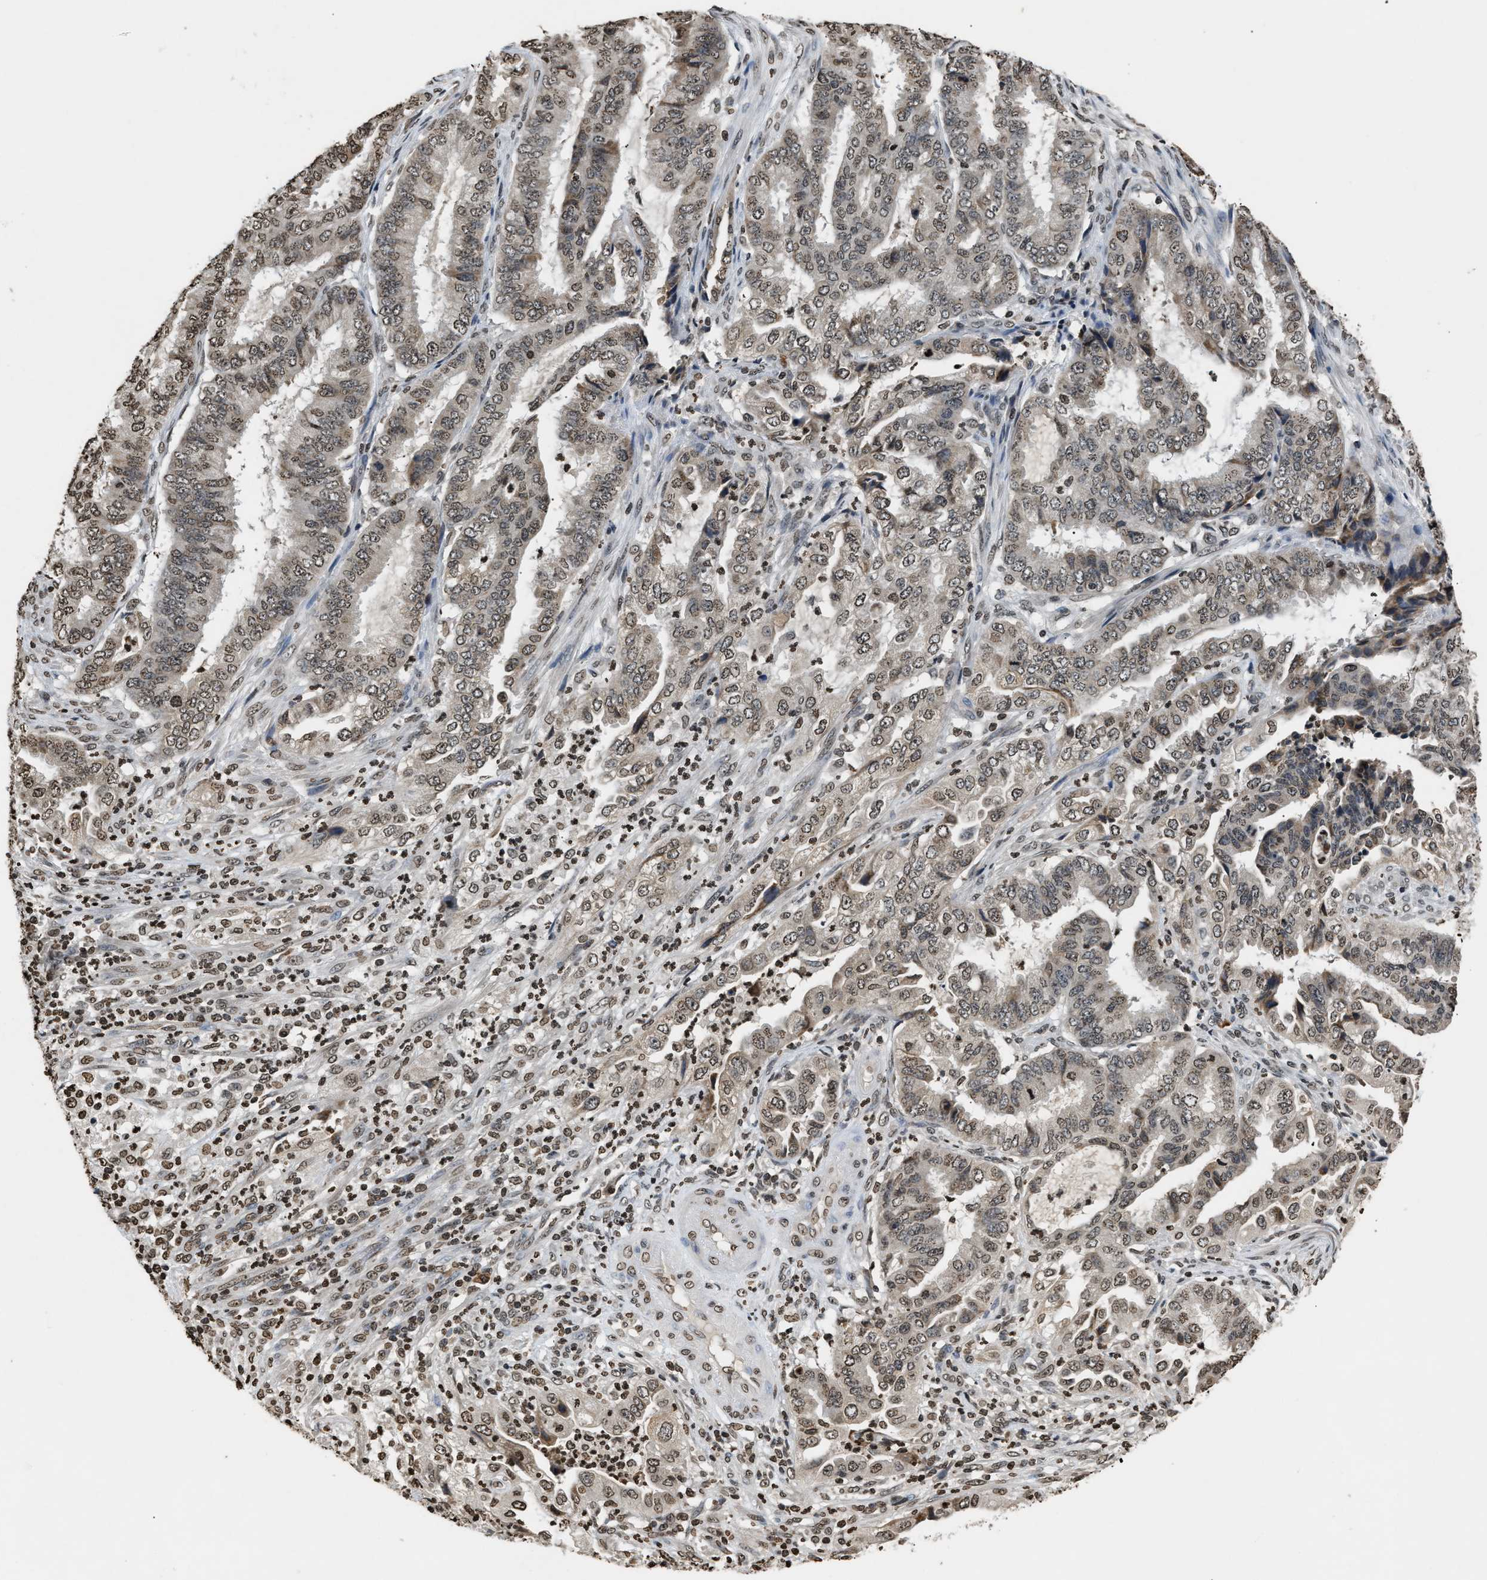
{"staining": {"intensity": "weak", "quantity": ">75%", "location": "cytoplasmic/membranous,nuclear"}, "tissue": "endometrial cancer", "cell_type": "Tumor cells", "image_type": "cancer", "snomed": [{"axis": "morphology", "description": "Adenocarcinoma, NOS"}, {"axis": "topography", "description": "Endometrium"}], "caption": "This image exhibits IHC staining of human endometrial adenocarcinoma, with low weak cytoplasmic/membranous and nuclear positivity in about >75% of tumor cells.", "gene": "DNASE1L3", "patient": {"sex": "female", "age": 51}}